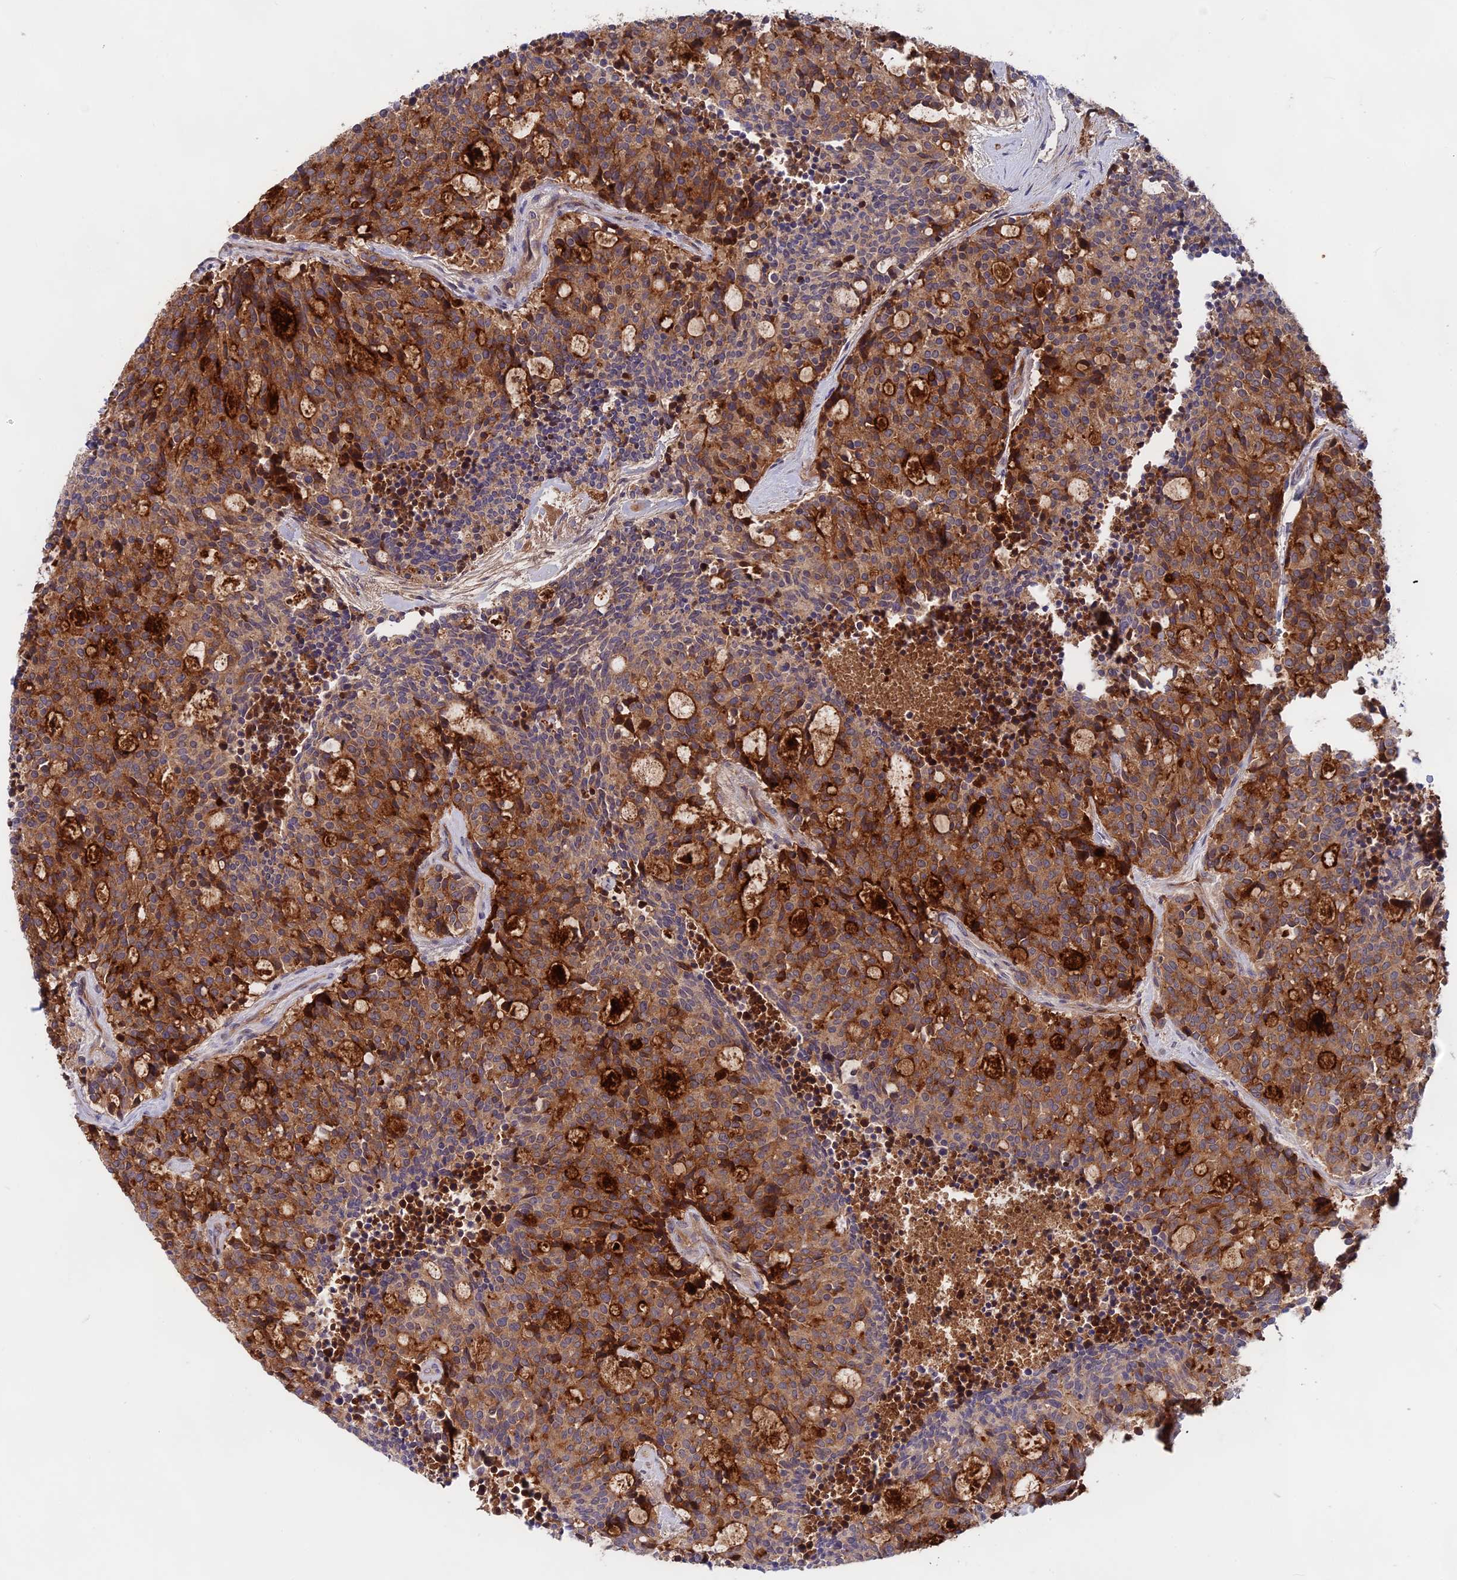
{"staining": {"intensity": "moderate", "quantity": ">75%", "location": "cytoplasmic/membranous"}, "tissue": "carcinoid", "cell_type": "Tumor cells", "image_type": "cancer", "snomed": [{"axis": "morphology", "description": "Carcinoid, malignant, NOS"}, {"axis": "topography", "description": "Pancreas"}], "caption": "Immunohistochemistry (IHC) of malignant carcinoid reveals medium levels of moderate cytoplasmic/membranous staining in about >75% of tumor cells.", "gene": "TENT4B", "patient": {"sex": "female", "age": 54}}